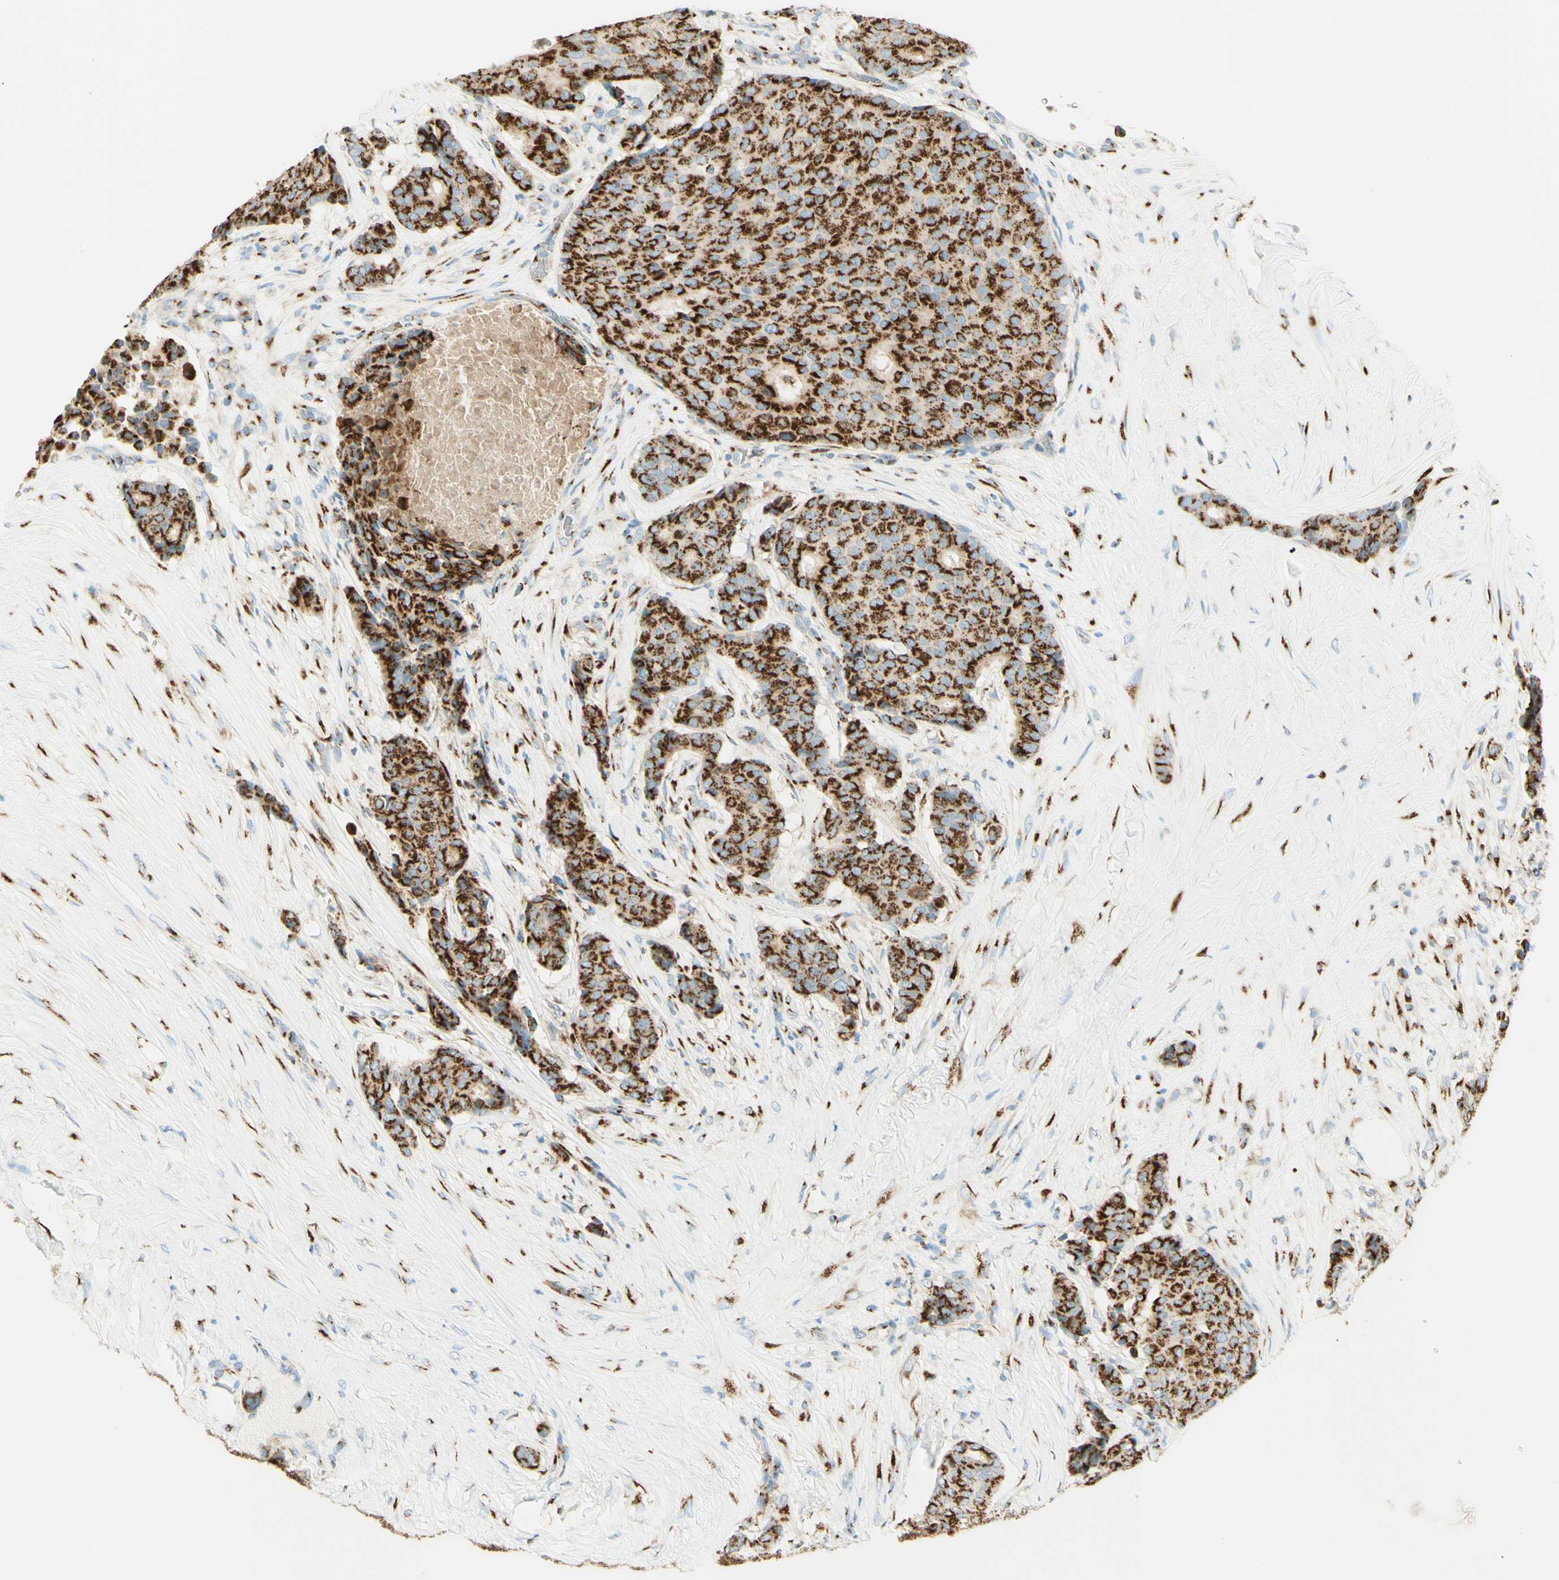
{"staining": {"intensity": "strong", "quantity": ">75%", "location": "cytoplasmic/membranous"}, "tissue": "breast cancer", "cell_type": "Tumor cells", "image_type": "cancer", "snomed": [{"axis": "morphology", "description": "Duct carcinoma"}, {"axis": "topography", "description": "Breast"}], "caption": "Immunohistochemistry (IHC) image of neoplastic tissue: human intraductal carcinoma (breast) stained using immunohistochemistry reveals high levels of strong protein expression localized specifically in the cytoplasmic/membranous of tumor cells, appearing as a cytoplasmic/membranous brown color.", "gene": "GOLGB1", "patient": {"sex": "female", "age": 75}}